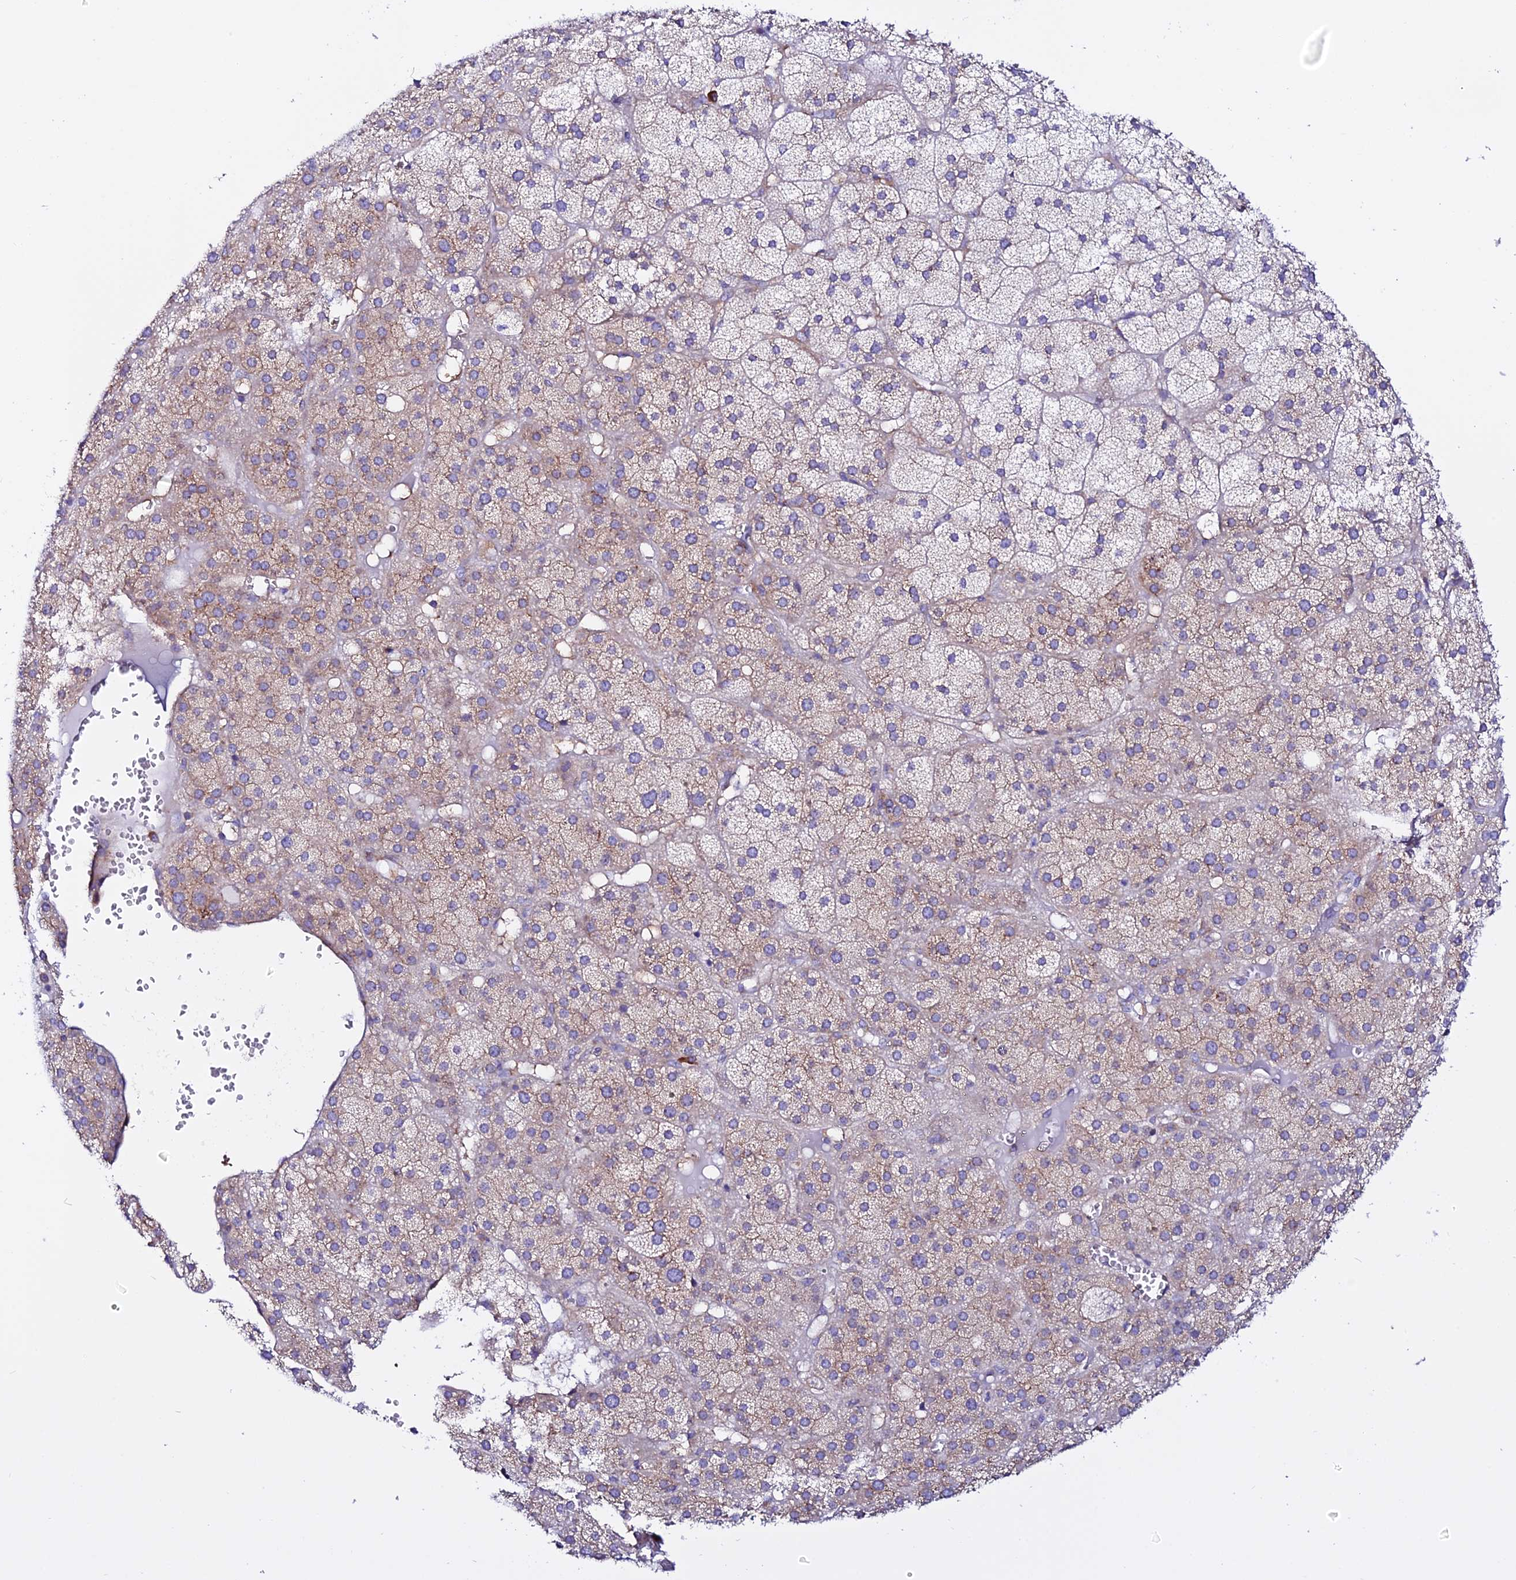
{"staining": {"intensity": "weak", "quantity": "25%-75%", "location": "cytoplasmic/membranous"}, "tissue": "adrenal gland", "cell_type": "Glandular cells", "image_type": "normal", "snomed": [{"axis": "morphology", "description": "Normal tissue, NOS"}, {"axis": "topography", "description": "Adrenal gland"}], "caption": "Immunohistochemistry (IHC) photomicrograph of benign human adrenal gland stained for a protein (brown), which demonstrates low levels of weak cytoplasmic/membranous positivity in approximately 25%-75% of glandular cells.", "gene": "EEF1G", "patient": {"sex": "female", "age": 61}}